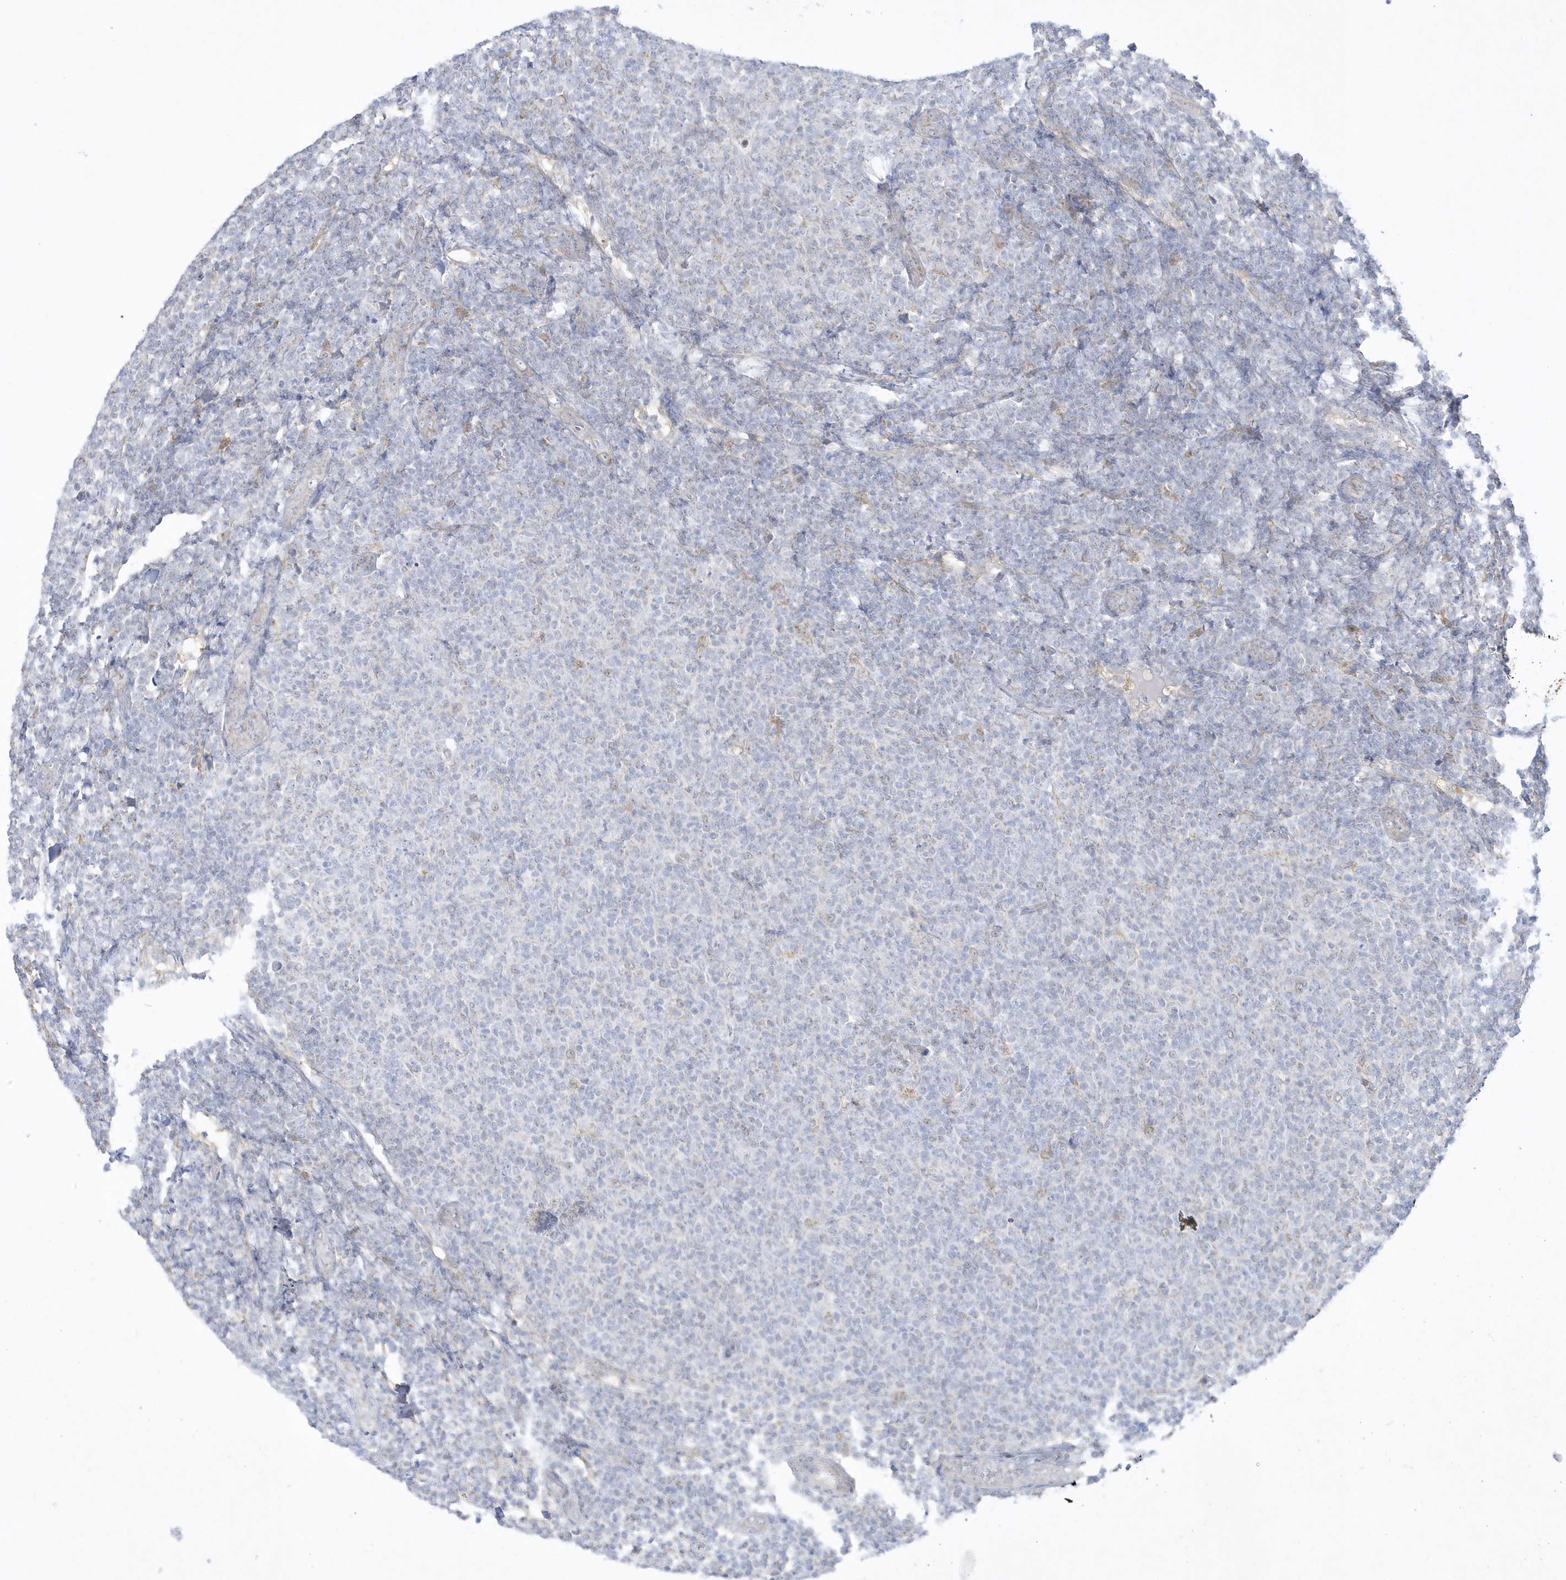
{"staining": {"intensity": "negative", "quantity": "none", "location": "none"}, "tissue": "lymphoma", "cell_type": "Tumor cells", "image_type": "cancer", "snomed": [{"axis": "morphology", "description": "Malignant lymphoma, non-Hodgkin's type, Low grade"}, {"axis": "topography", "description": "Lymph node"}], "caption": "The micrograph exhibits no significant positivity in tumor cells of lymphoma.", "gene": "PCBD1", "patient": {"sex": "male", "age": 66}}